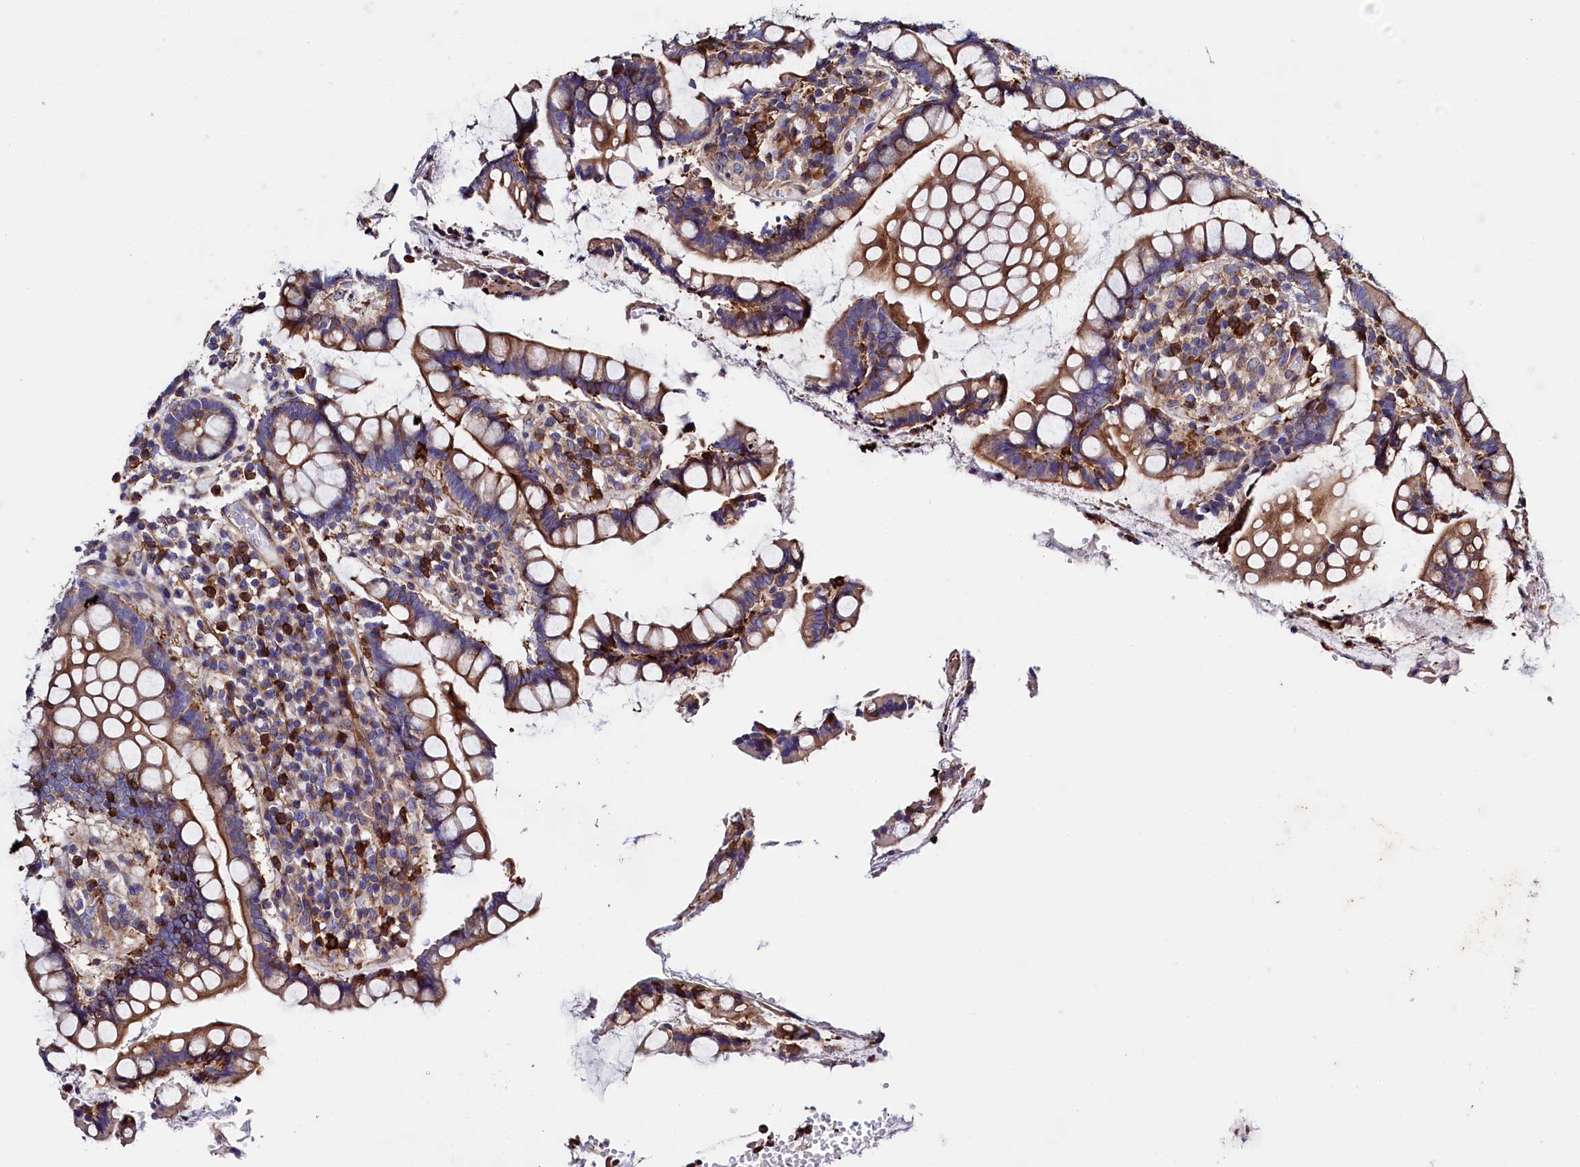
{"staining": {"intensity": "moderate", "quantity": ">75%", "location": "cytoplasmic/membranous"}, "tissue": "colon", "cell_type": "Endothelial cells", "image_type": "normal", "snomed": [{"axis": "morphology", "description": "Normal tissue, NOS"}, {"axis": "topography", "description": "Colon"}], "caption": "IHC of unremarkable human colon shows medium levels of moderate cytoplasmic/membranous expression in about >75% of endothelial cells.", "gene": "STAMBPL1", "patient": {"sex": "female", "age": 79}}